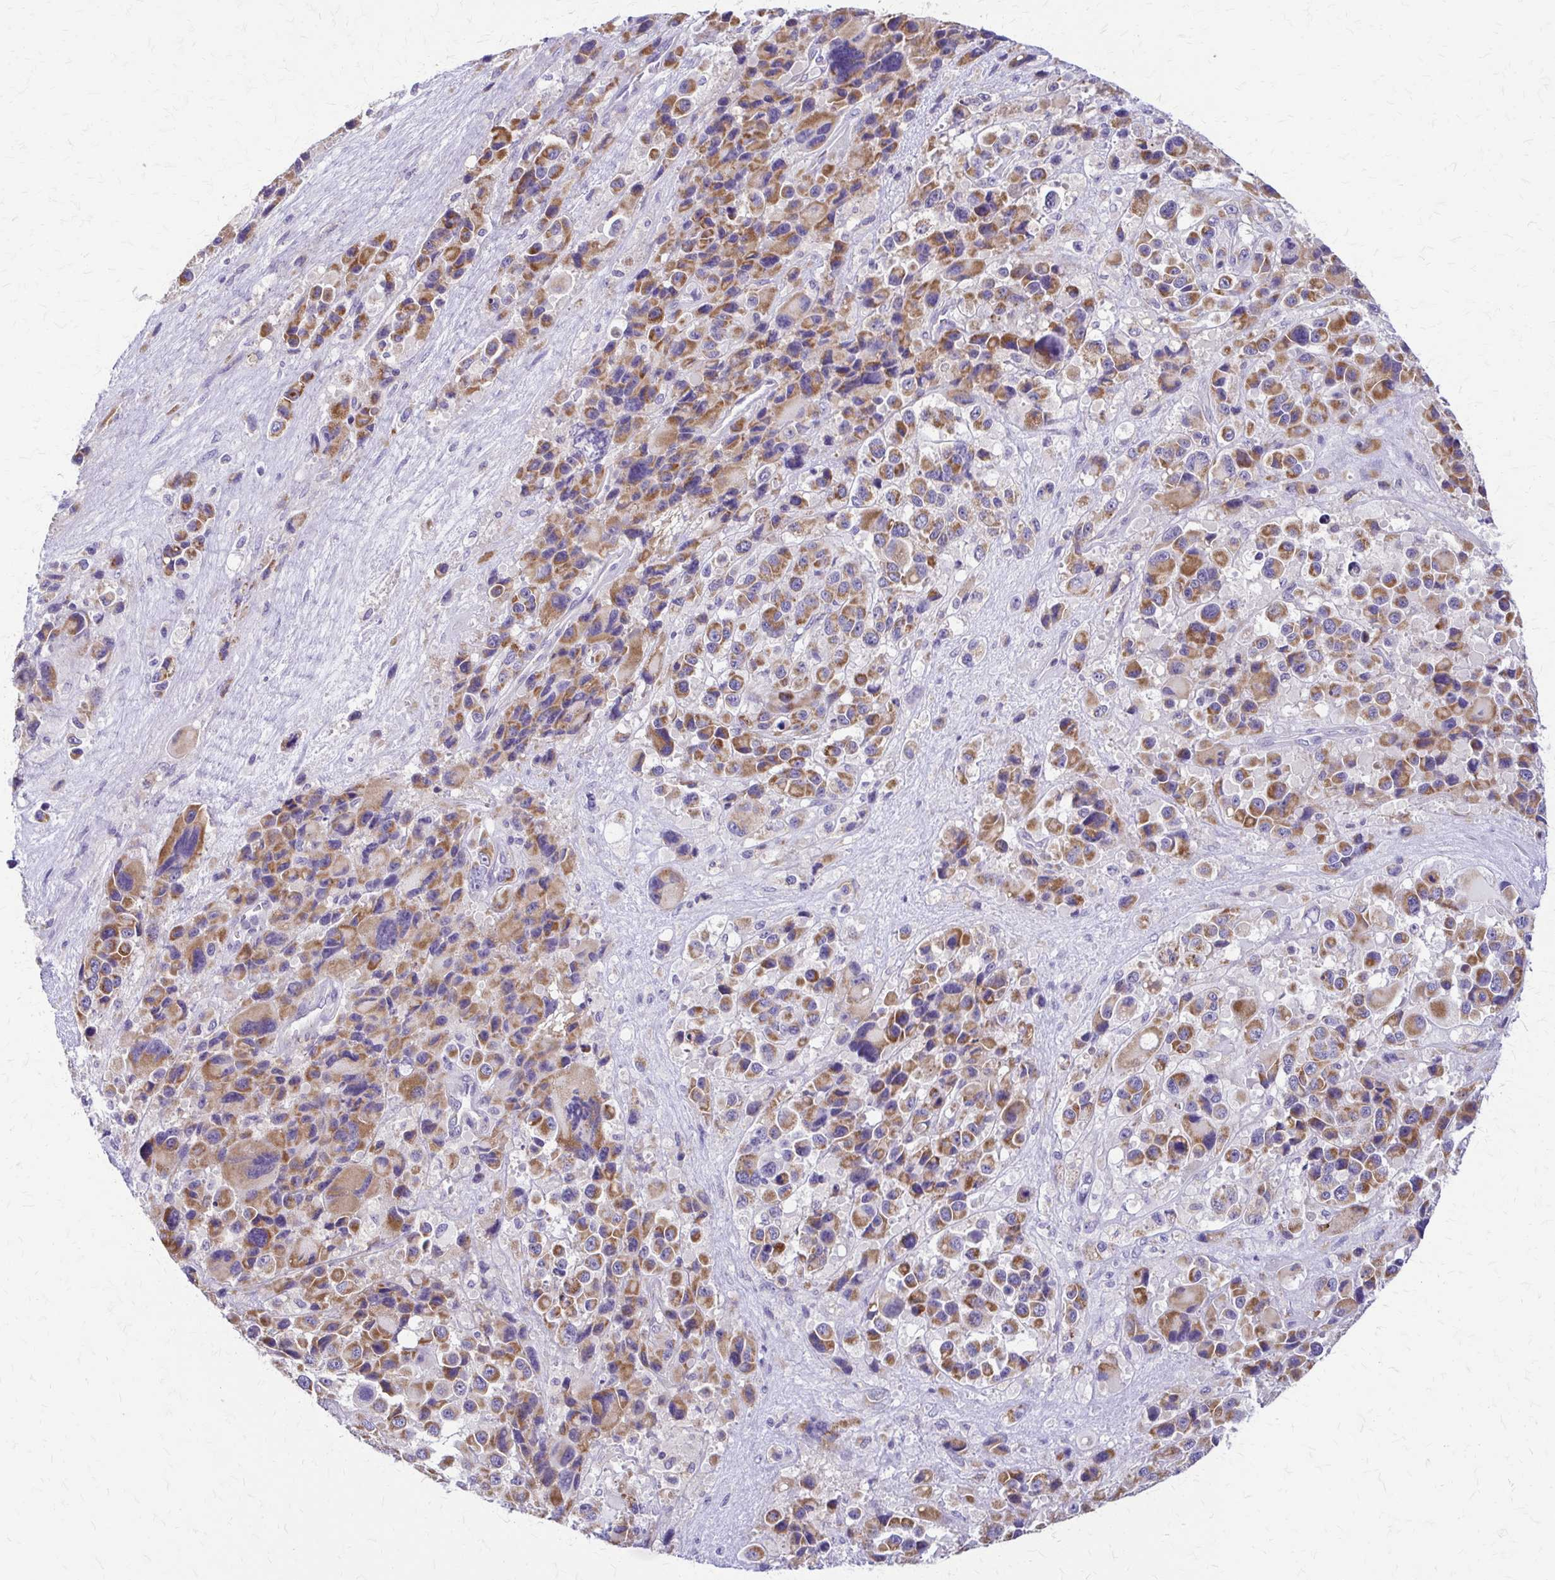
{"staining": {"intensity": "moderate", "quantity": ">75%", "location": "cytoplasmic/membranous"}, "tissue": "melanoma", "cell_type": "Tumor cells", "image_type": "cancer", "snomed": [{"axis": "morphology", "description": "Malignant melanoma, Metastatic site"}, {"axis": "topography", "description": "Lymph node"}], "caption": "This is a micrograph of immunohistochemistry (IHC) staining of melanoma, which shows moderate staining in the cytoplasmic/membranous of tumor cells.", "gene": "SAMD13", "patient": {"sex": "female", "age": 65}}